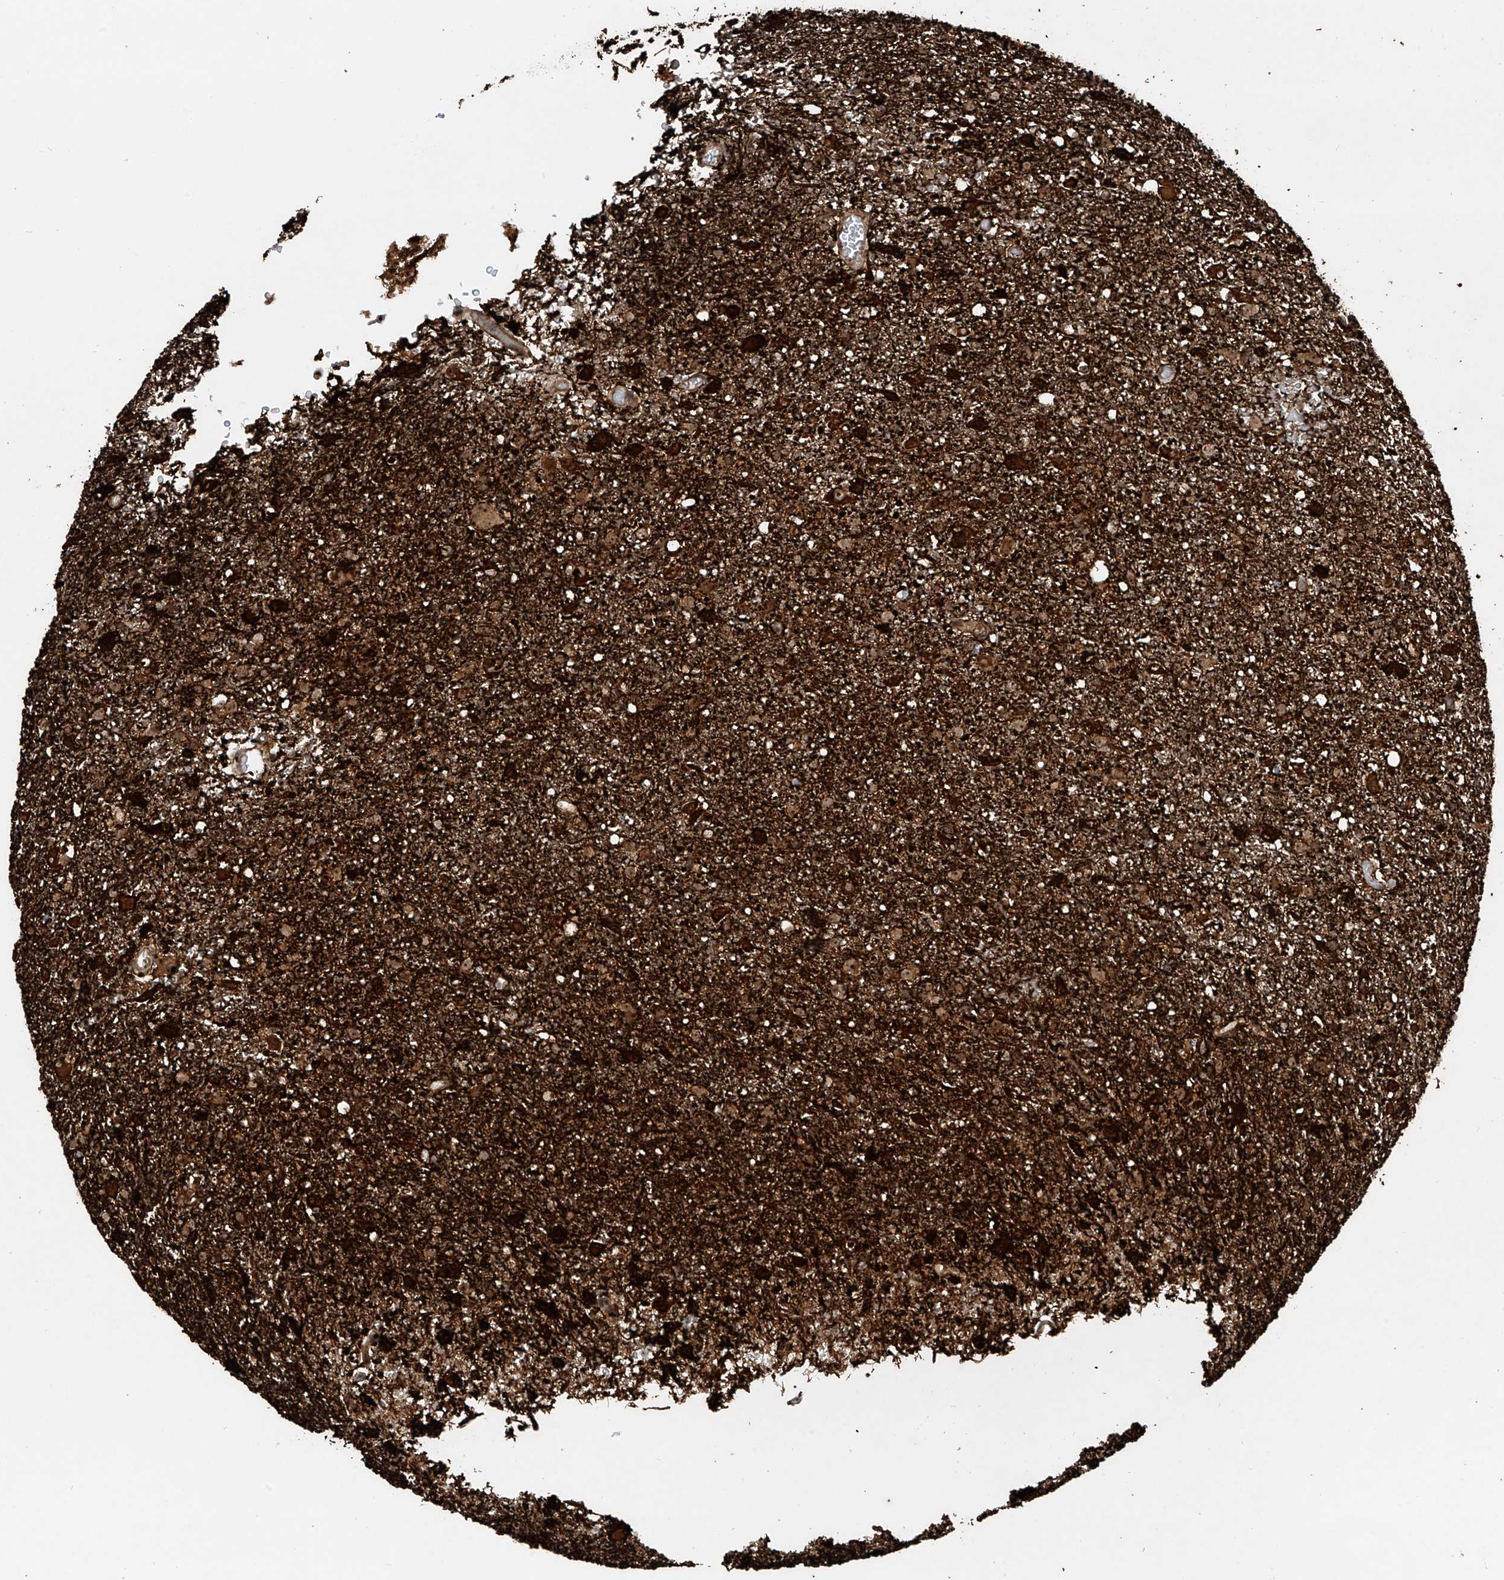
{"staining": {"intensity": "moderate", "quantity": ">75%", "location": "cytoplasmic/membranous"}, "tissue": "glioma", "cell_type": "Tumor cells", "image_type": "cancer", "snomed": [{"axis": "morphology", "description": "Glioma, malignant, Low grade"}, {"axis": "topography", "description": "Brain"}], "caption": "Human malignant glioma (low-grade) stained for a protein (brown) reveals moderate cytoplasmic/membranous positive positivity in approximately >75% of tumor cells.", "gene": "C1orf131", "patient": {"sex": "male", "age": 65}}